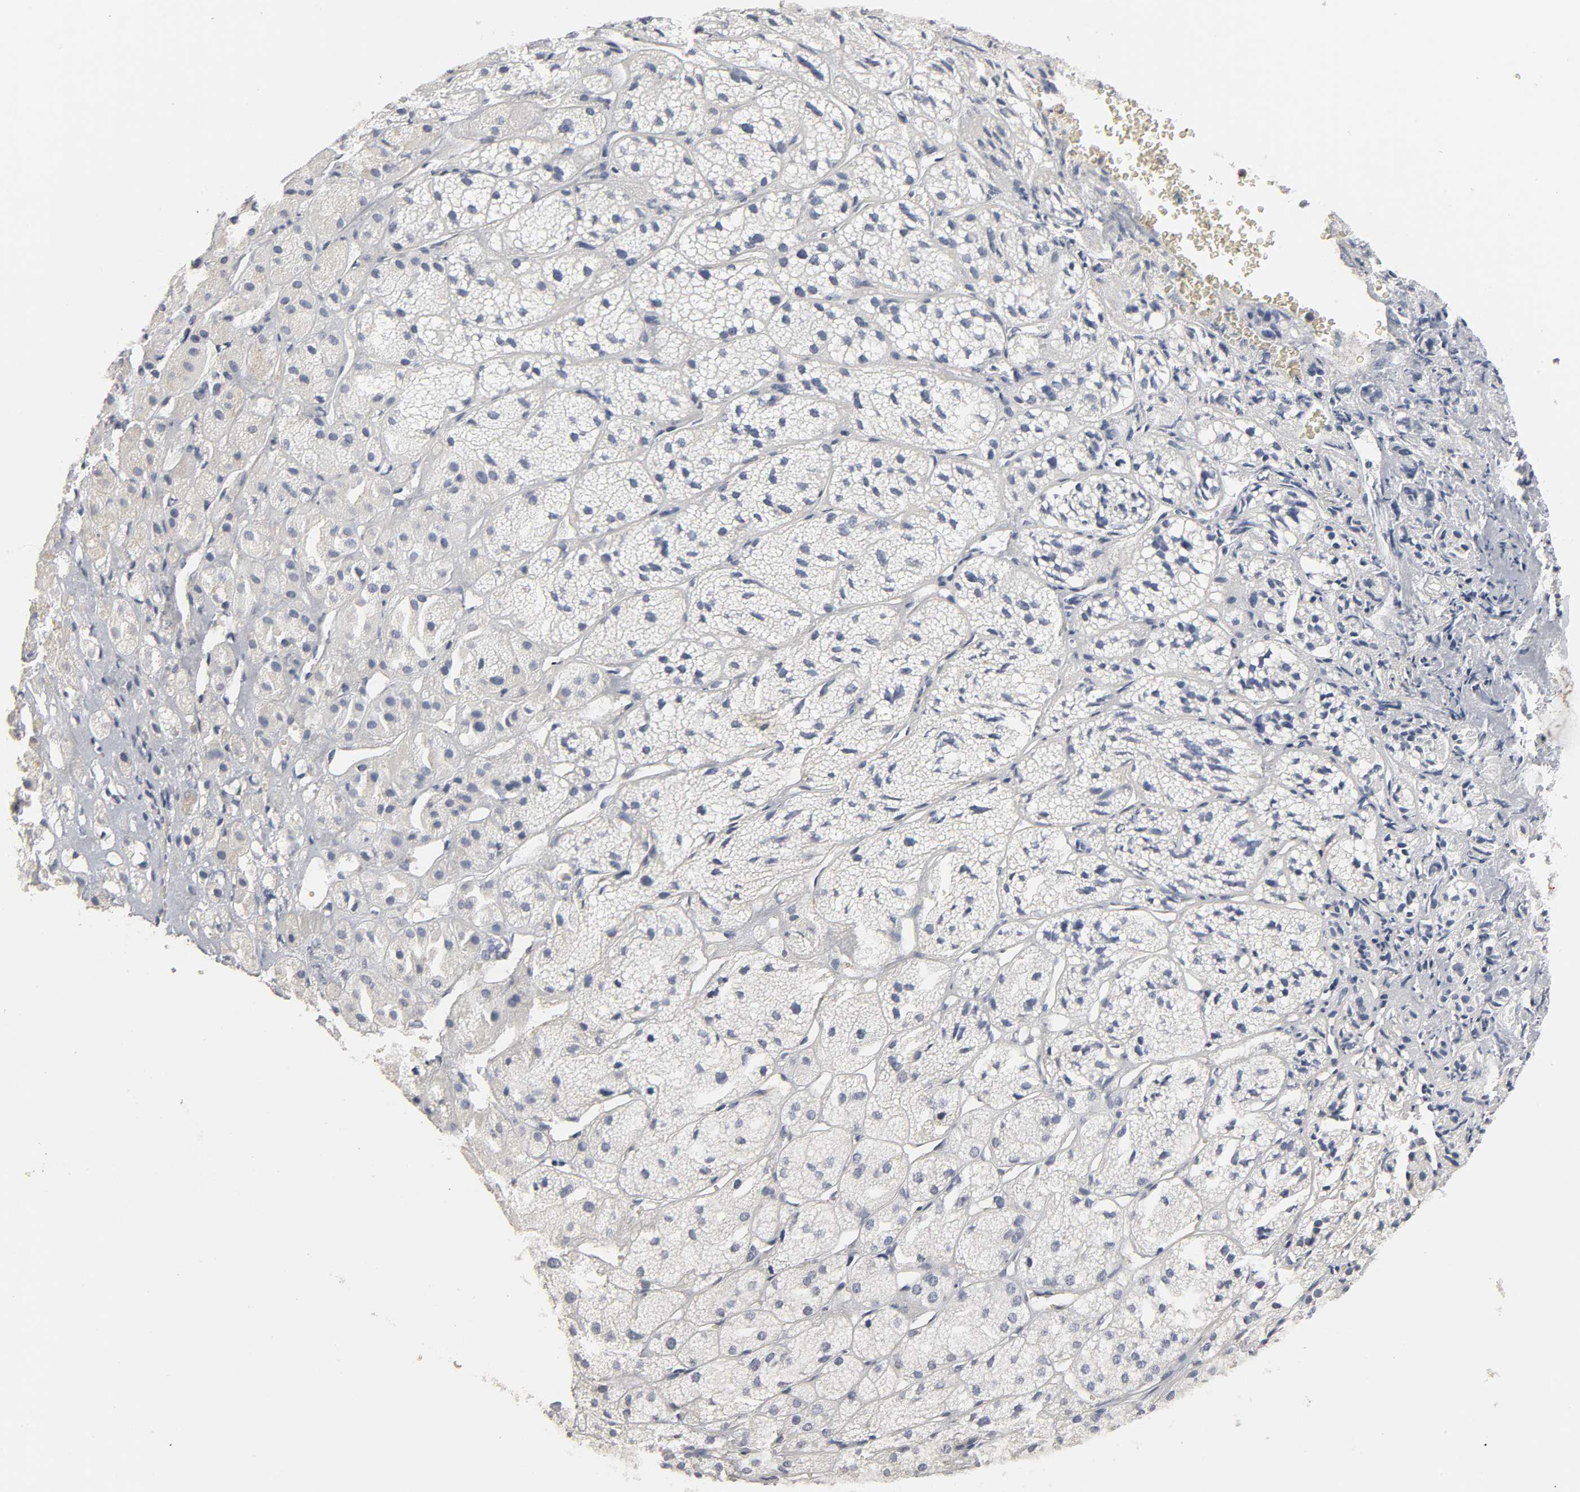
{"staining": {"intensity": "moderate", "quantity": ">75%", "location": "cytoplasmic/membranous"}, "tissue": "adrenal gland", "cell_type": "Glandular cells", "image_type": "normal", "snomed": [{"axis": "morphology", "description": "Normal tissue, NOS"}, {"axis": "topography", "description": "Adrenal gland"}], "caption": "This image reveals immunohistochemistry (IHC) staining of benign human adrenal gland, with medium moderate cytoplasmic/membranous expression in about >75% of glandular cells.", "gene": "SH3GLB1", "patient": {"sex": "female", "age": 71}}